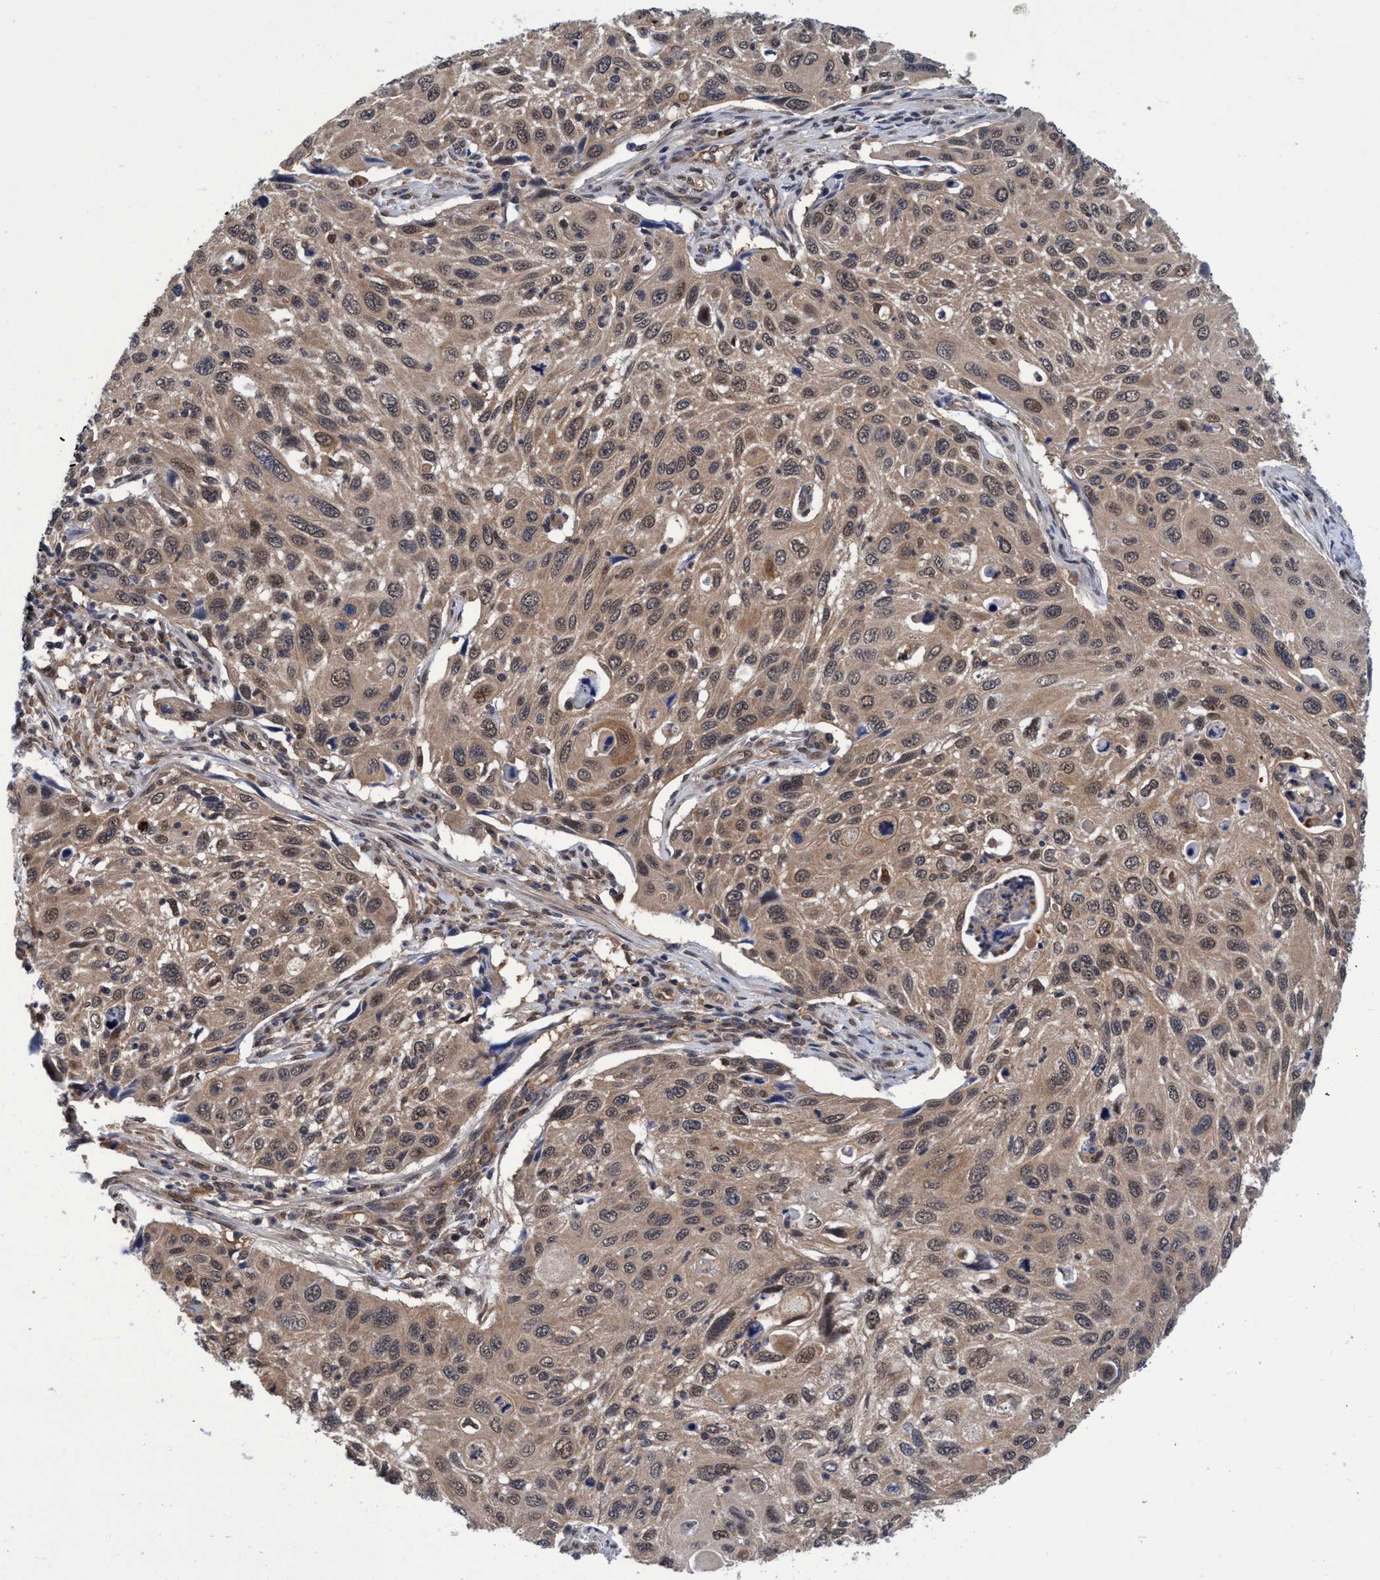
{"staining": {"intensity": "weak", "quantity": ">75%", "location": "cytoplasmic/membranous,nuclear"}, "tissue": "cervical cancer", "cell_type": "Tumor cells", "image_type": "cancer", "snomed": [{"axis": "morphology", "description": "Squamous cell carcinoma, NOS"}, {"axis": "topography", "description": "Cervix"}], "caption": "Protein analysis of squamous cell carcinoma (cervical) tissue reveals weak cytoplasmic/membranous and nuclear positivity in about >75% of tumor cells. (Stains: DAB (3,3'-diaminobenzidine) in brown, nuclei in blue, Microscopy: brightfield microscopy at high magnification).", "gene": "PSMD12", "patient": {"sex": "female", "age": 70}}